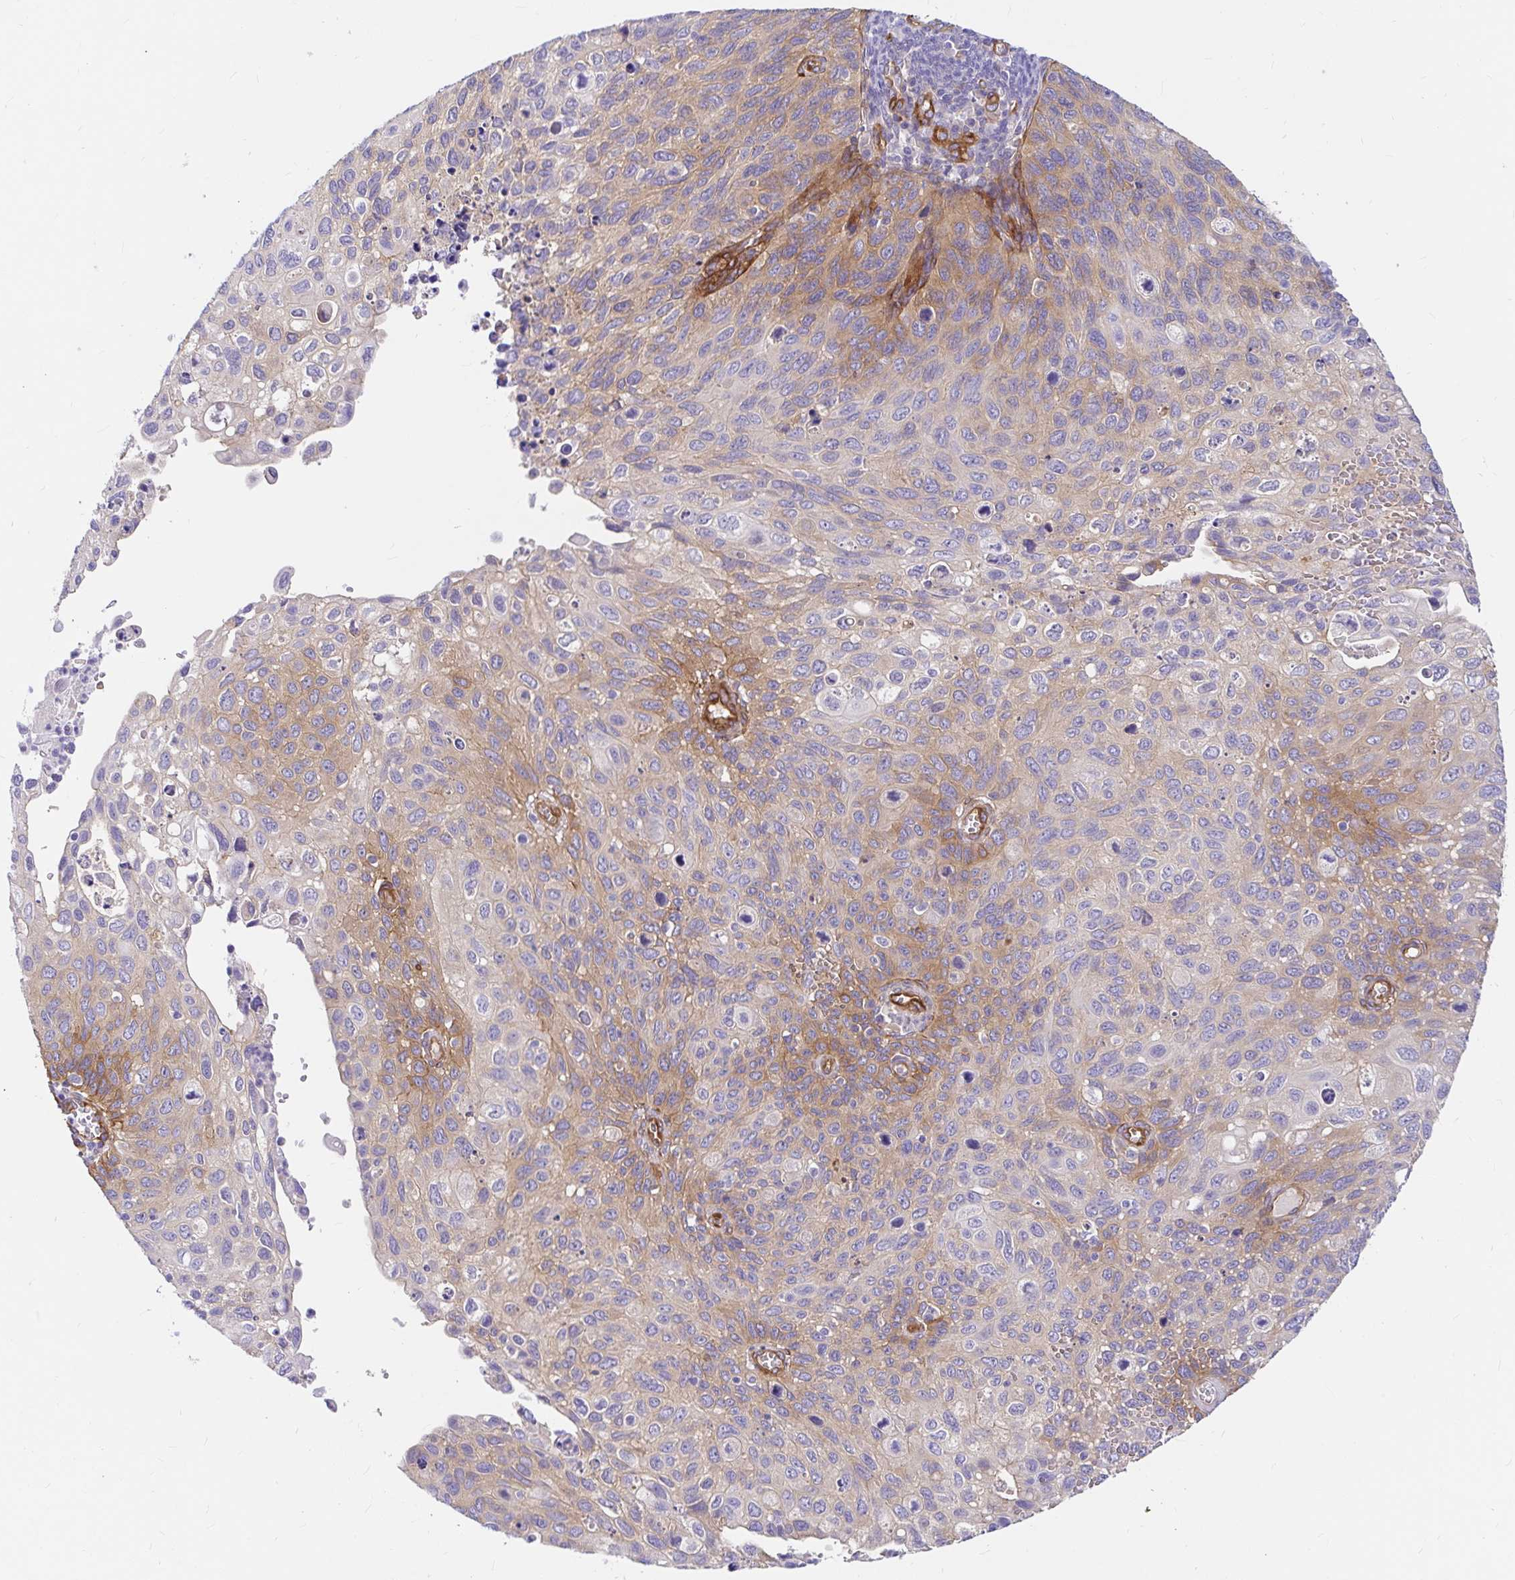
{"staining": {"intensity": "moderate", "quantity": "25%-75%", "location": "cytoplasmic/membranous"}, "tissue": "cervical cancer", "cell_type": "Tumor cells", "image_type": "cancer", "snomed": [{"axis": "morphology", "description": "Squamous cell carcinoma, NOS"}, {"axis": "topography", "description": "Cervix"}], "caption": "Tumor cells display medium levels of moderate cytoplasmic/membranous staining in approximately 25%-75% of cells in human squamous cell carcinoma (cervical).", "gene": "MYO1B", "patient": {"sex": "female", "age": 70}}